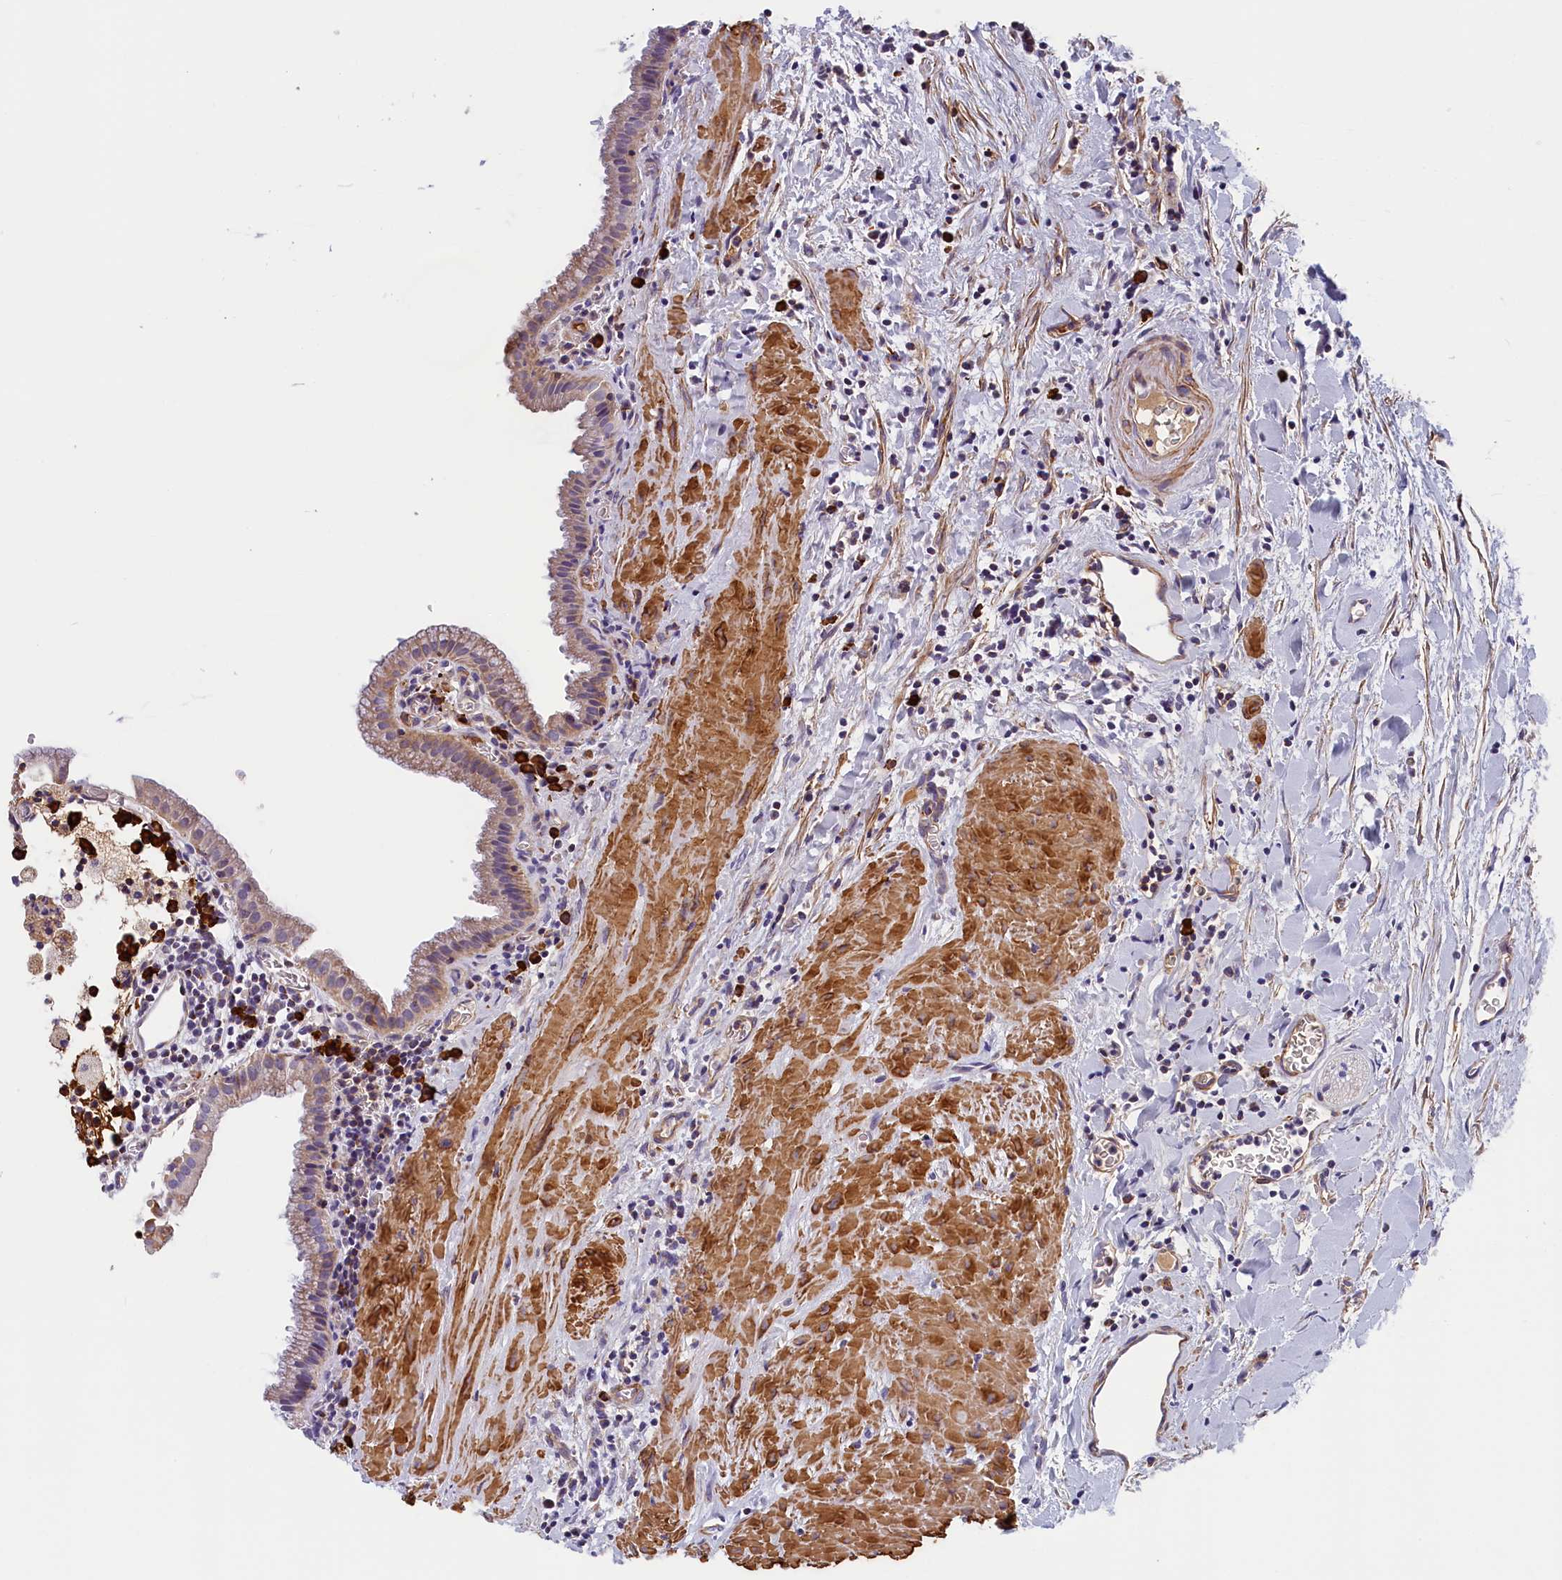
{"staining": {"intensity": "weak", "quantity": "25%-75%", "location": "cytoplasmic/membranous"}, "tissue": "gallbladder", "cell_type": "Glandular cells", "image_type": "normal", "snomed": [{"axis": "morphology", "description": "Normal tissue, NOS"}, {"axis": "topography", "description": "Gallbladder"}], "caption": "Brown immunohistochemical staining in unremarkable gallbladder shows weak cytoplasmic/membranous expression in about 25%-75% of glandular cells.", "gene": "BCL2L13", "patient": {"sex": "male", "age": 78}}